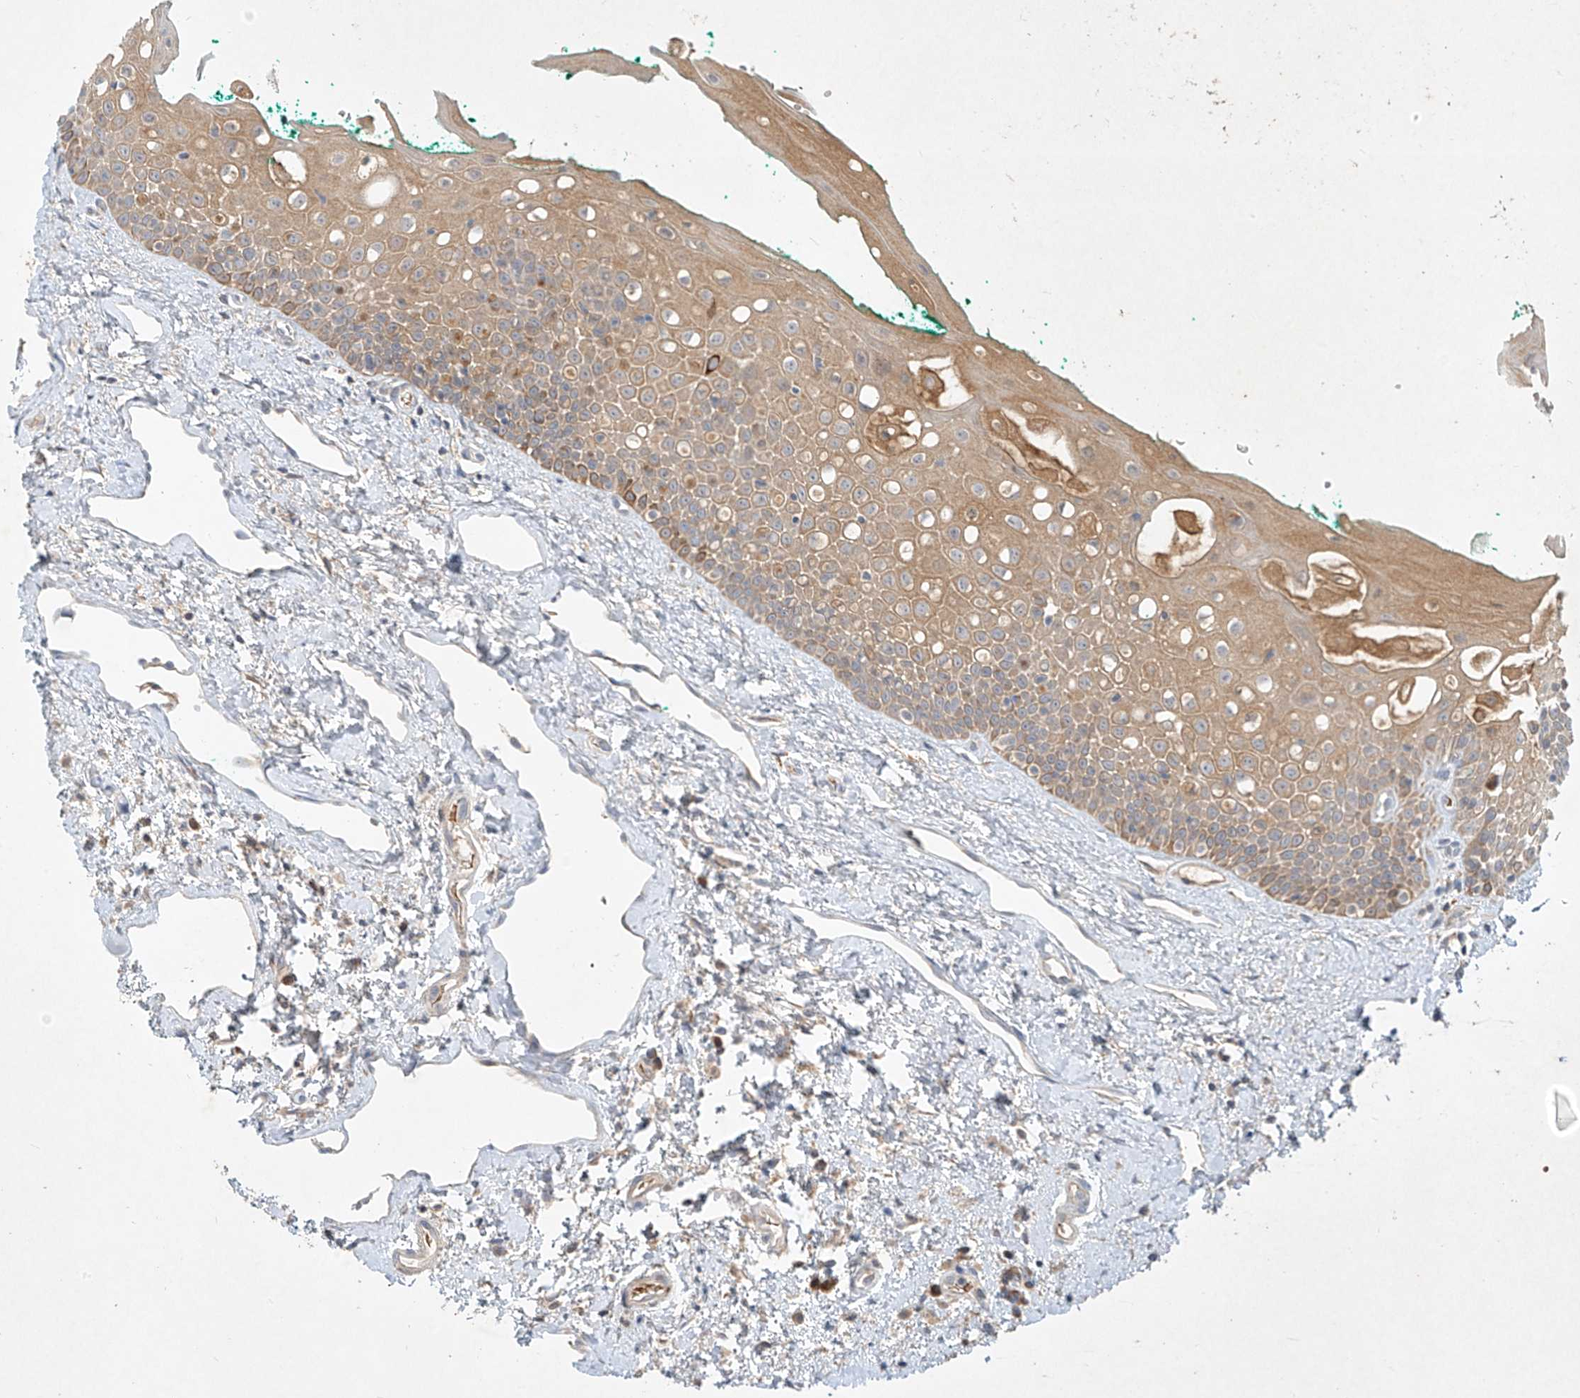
{"staining": {"intensity": "weak", "quantity": "25%-75%", "location": "cytoplasmic/membranous"}, "tissue": "oral mucosa", "cell_type": "Squamous epithelial cells", "image_type": "normal", "snomed": [{"axis": "morphology", "description": "Normal tissue, NOS"}, {"axis": "topography", "description": "Oral tissue"}], "caption": "An IHC photomicrograph of benign tissue is shown. Protein staining in brown labels weak cytoplasmic/membranous positivity in oral mucosa within squamous epithelial cells. The protein is shown in brown color, while the nuclei are stained blue.", "gene": "KPNA7", "patient": {"sex": "female", "age": 70}}